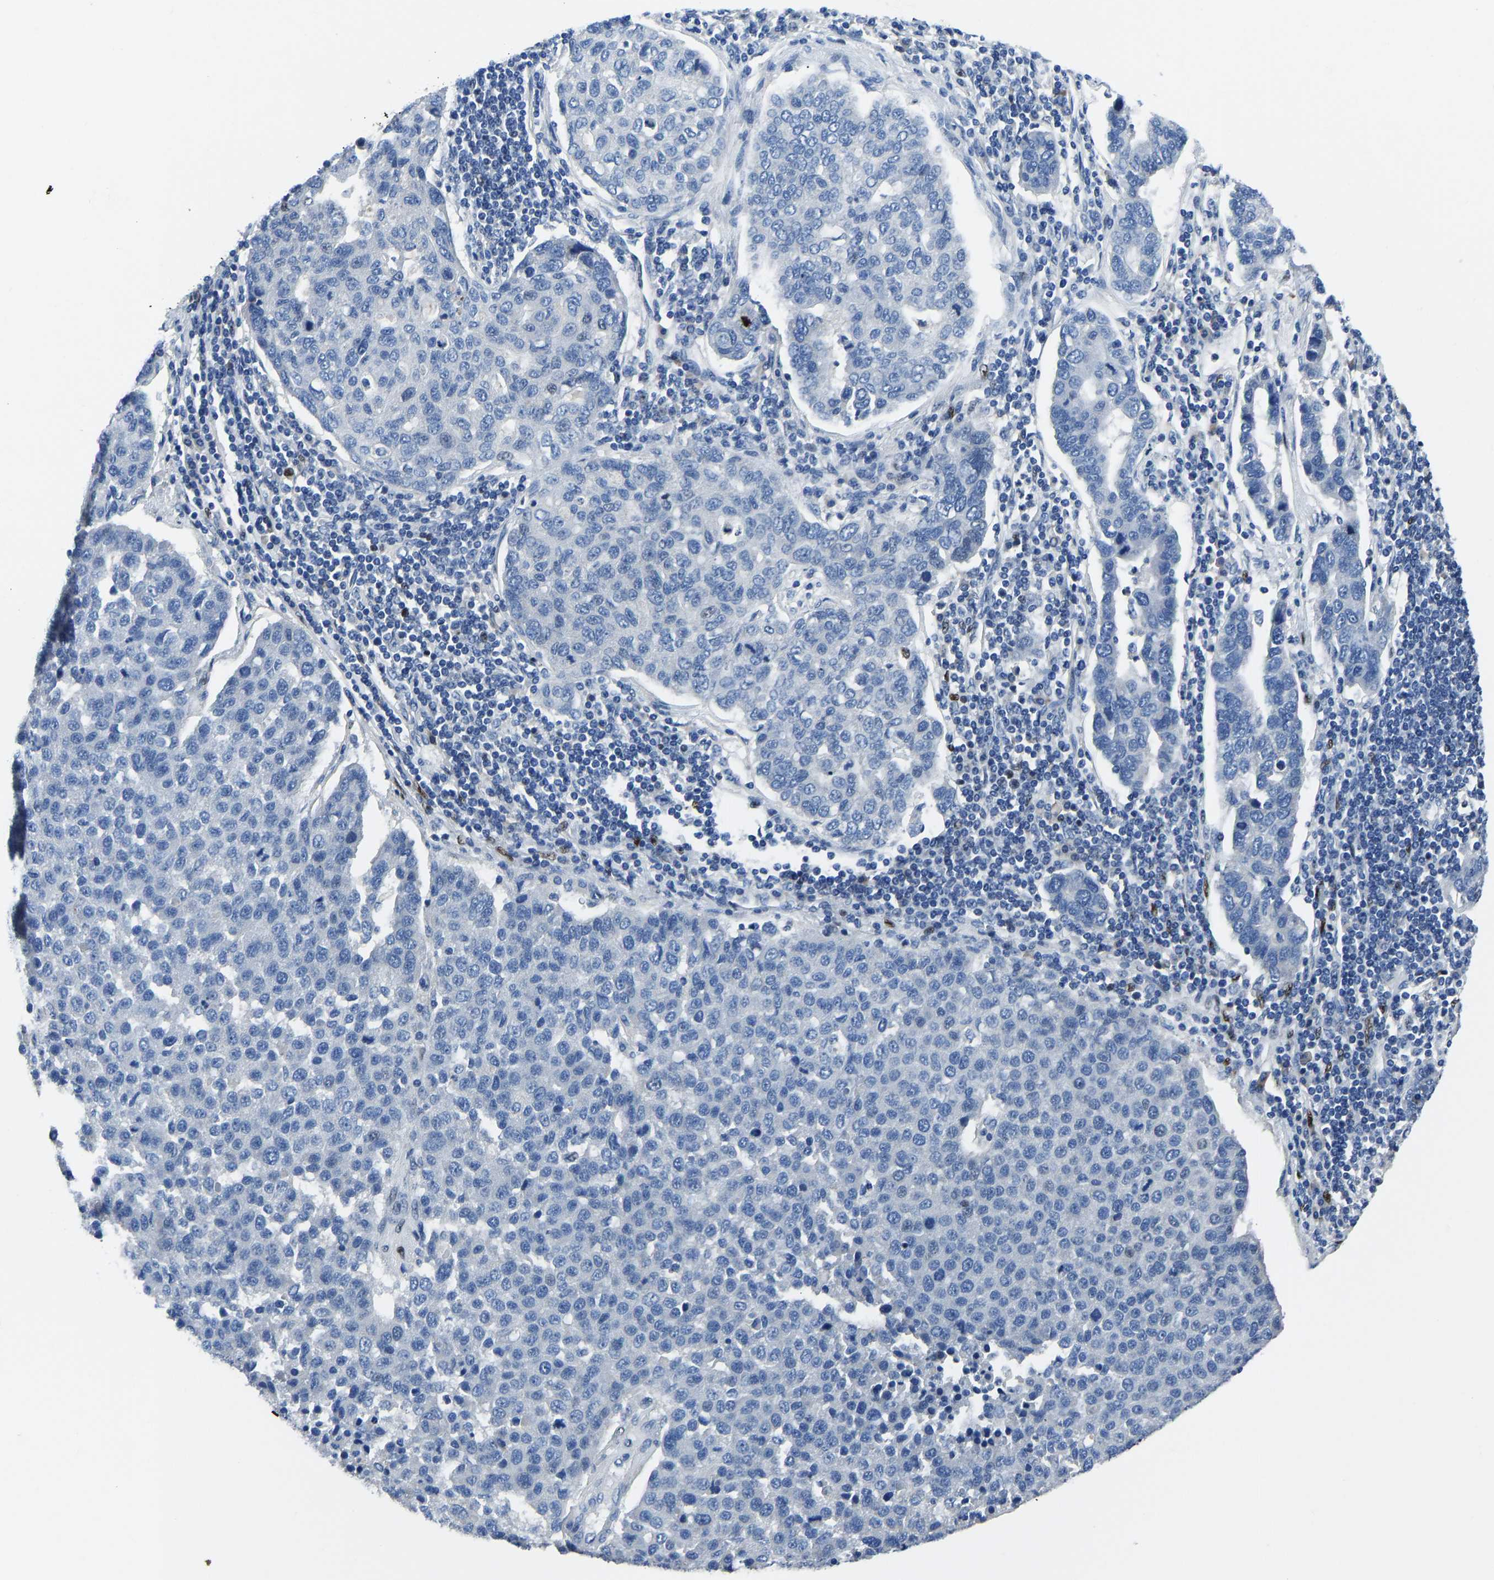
{"staining": {"intensity": "negative", "quantity": "none", "location": "none"}, "tissue": "pancreatic cancer", "cell_type": "Tumor cells", "image_type": "cancer", "snomed": [{"axis": "morphology", "description": "Adenocarcinoma, NOS"}, {"axis": "topography", "description": "Pancreas"}], "caption": "Immunohistochemistry (IHC) photomicrograph of neoplastic tissue: adenocarcinoma (pancreatic) stained with DAB exhibits no significant protein staining in tumor cells.", "gene": "EGR1", "patient": {"sex": "female", "age": 61}}